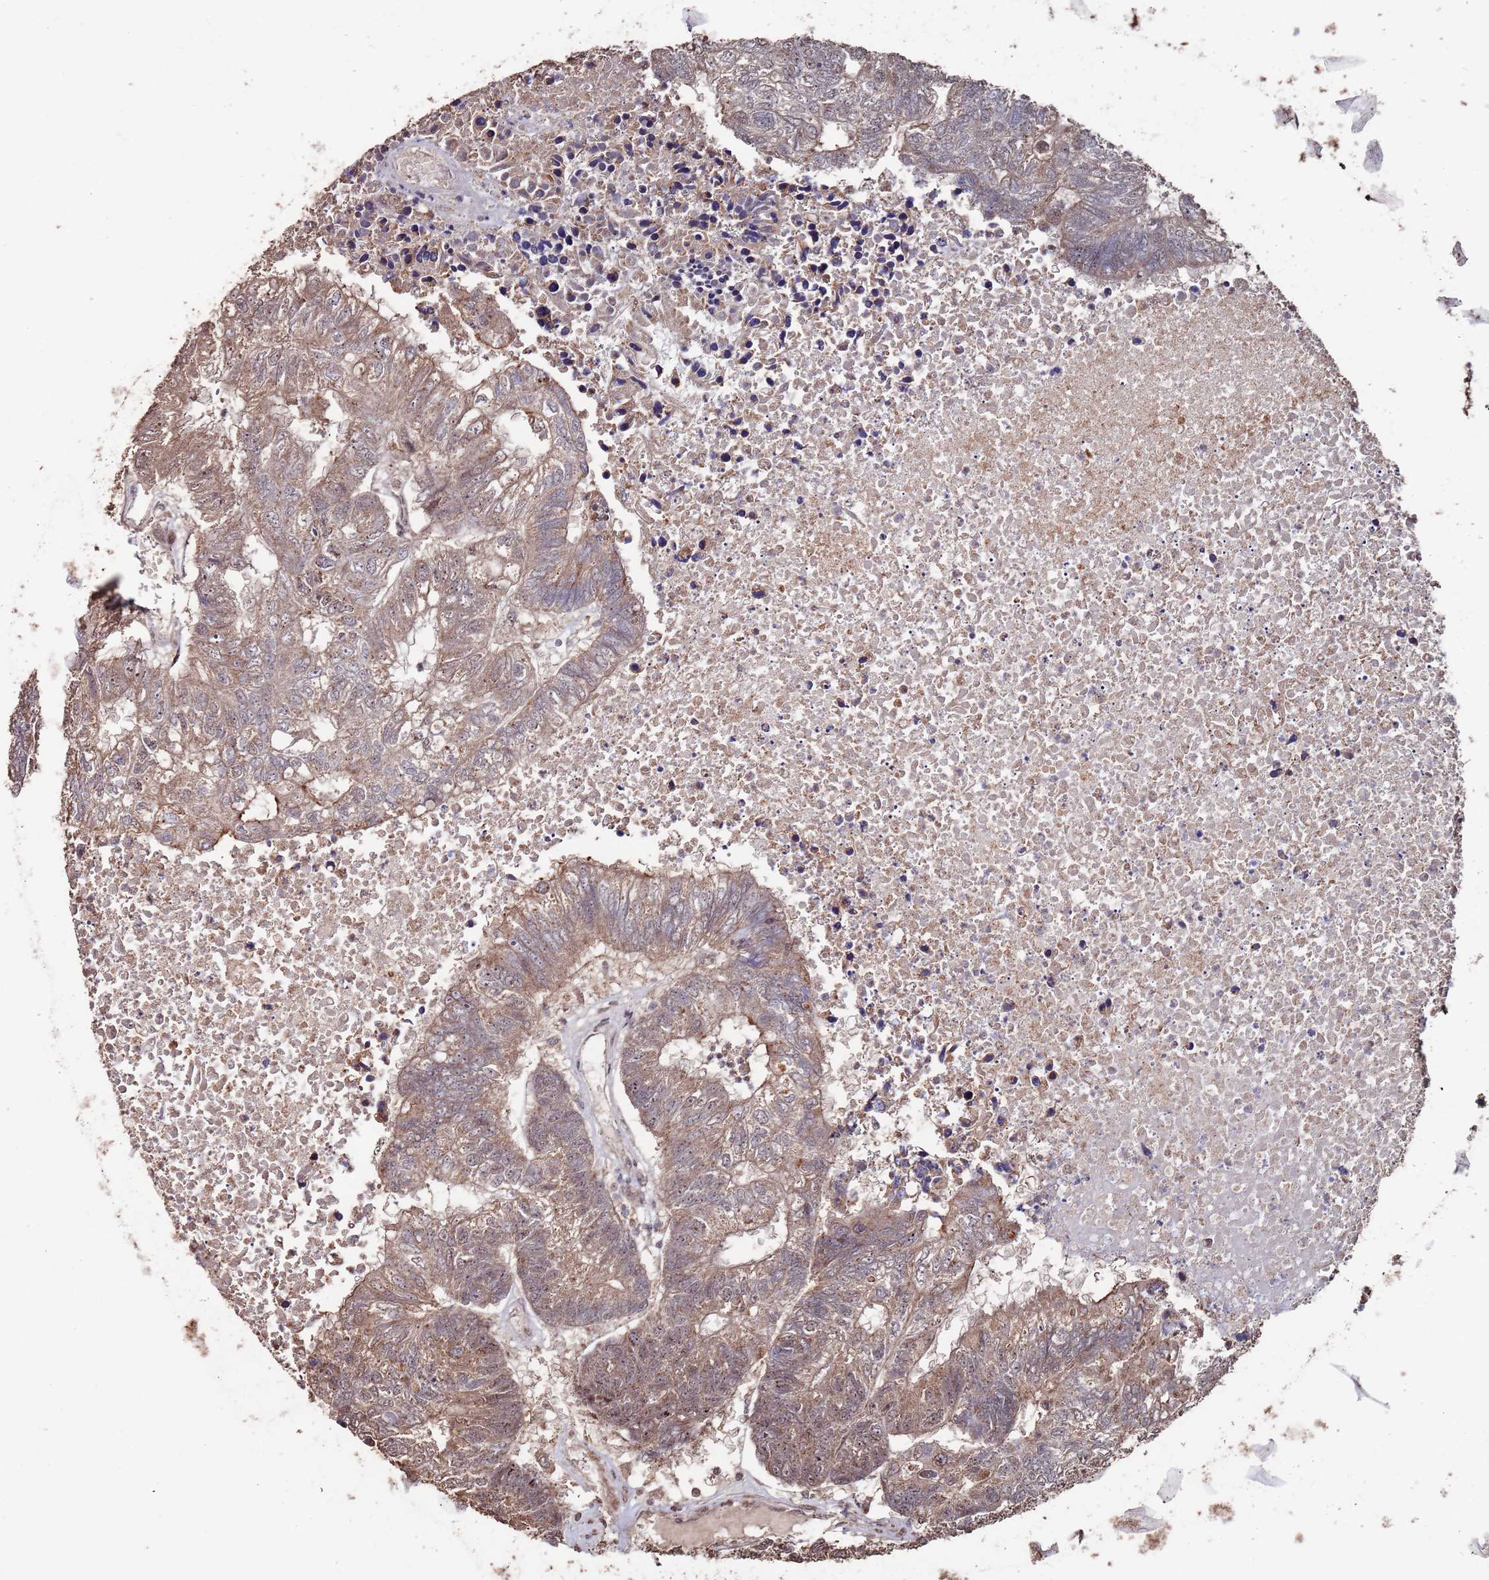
{"staining": {"intensity": "weak", "quantity": ">75%", "location": "cytoplasmic/membranous"}, "tissue": "colorectal cancer", "cell_type": "Tumor cells", "image_type": "cancer", "snomed": [{"axis": "morphology", "description": "Adenocarcinoma, NOS"}, {"axis": "topography", "description": "Colon"}], "caption": "A low amount of weak cytoplasmic/membranous positivity is identified in approximately >75% of tumor cells in colorectal adenocarcinoma tissue.", "gene": "PRR7", "patient": {"sex": "female", "age": 48}}